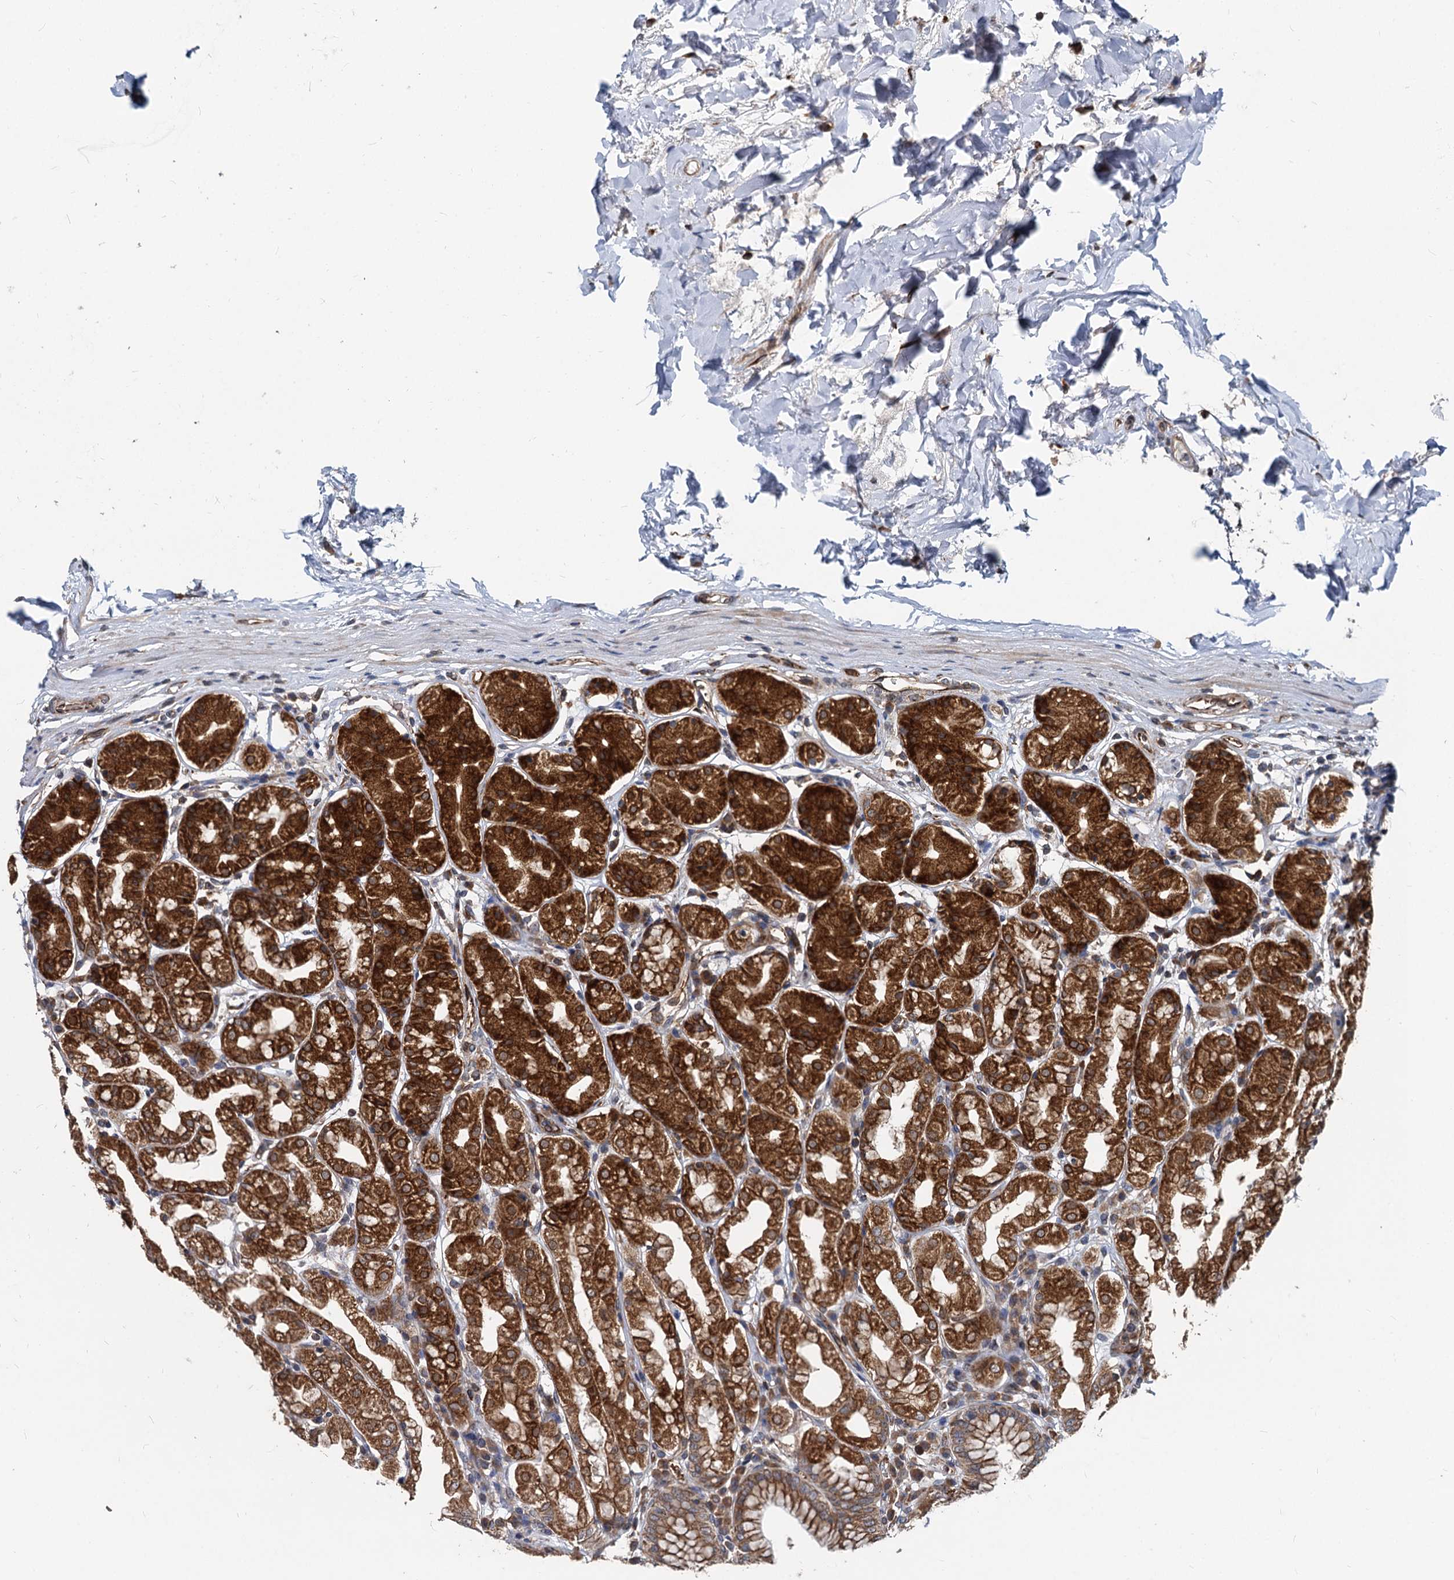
{"staining": {"intensity": "strong", "quantity": "25%-75%", "location": "cytoplasmic/membranous"}, "tissue": "stomach", "cell_type": "Glandular cells", "image_type": "normal", "snomed": [{"axis": "morphology", "description": "Normal tissue, NOS"}, {"axis": "topography", "description": "Stomach"}, {"axis": "topography", "description": "Stomach, lower"}], "caption": "Brown immunohistochemical staining in benign human stomach shows strong cytoplasmic/membranous expression in approximately 25%-75% of glandular cells.", "gene": "STIM1", "patient": {"sex": "female", "age": 56}}